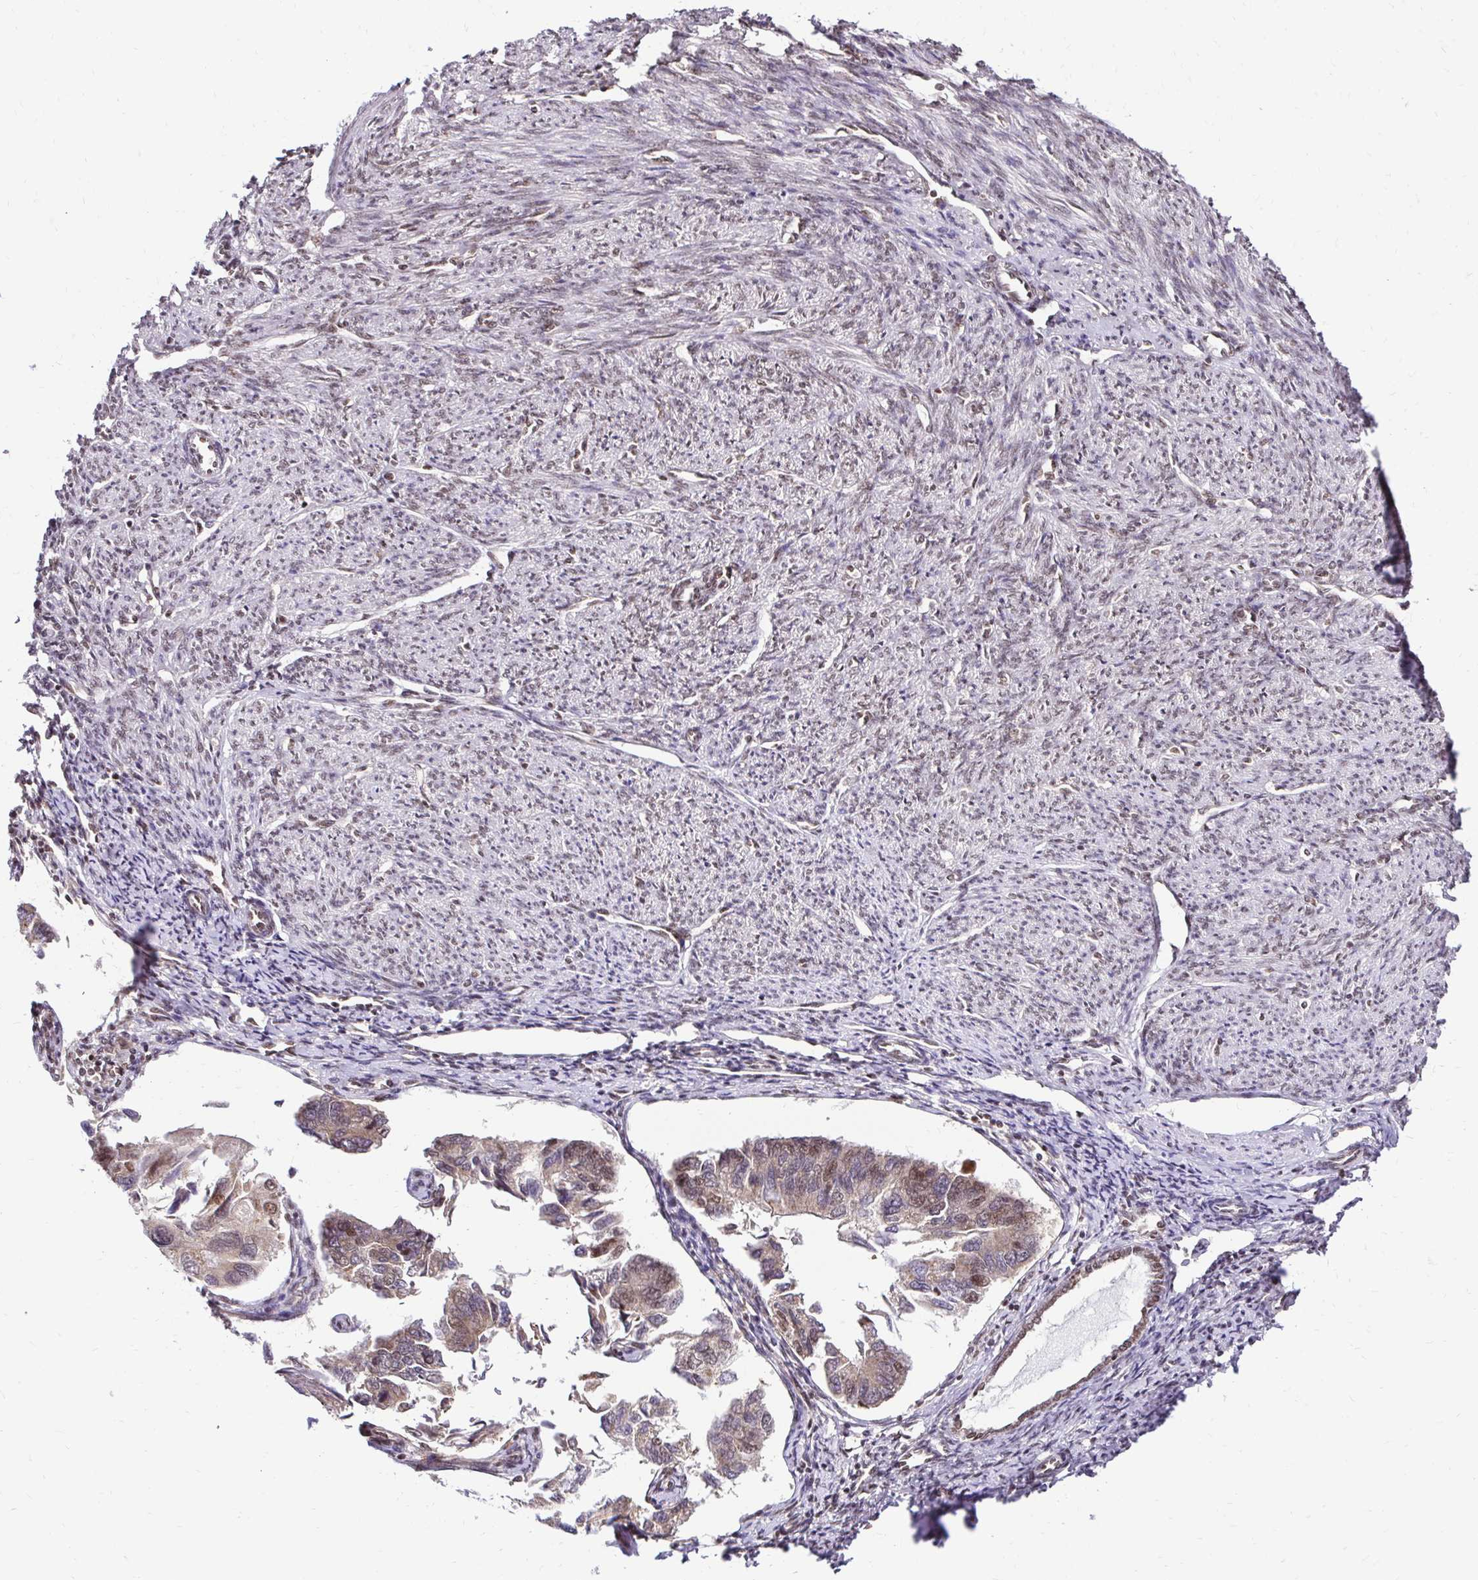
{"staining": {"intensity": "moderate", "quantity": "25%-75%", "location": "cytoplasmic/membranous,nuclear"}, "tissue": "endometrial cancer", "cell_type": "Tumor cells", "image_type": "cancer", "snomed": [{"axis": "morphology", "description": "Carcinoma, NOS"}, {"axis": "topography", "description": "Uterus"}], "caption": "A brown stain labels moderate cytoplasmic/membranous and nuclear staining of a protein in human endometrial carcinoma tumor cells.", "gene": "GLYR1", "patient": {"sex": "female", "age": 76}}